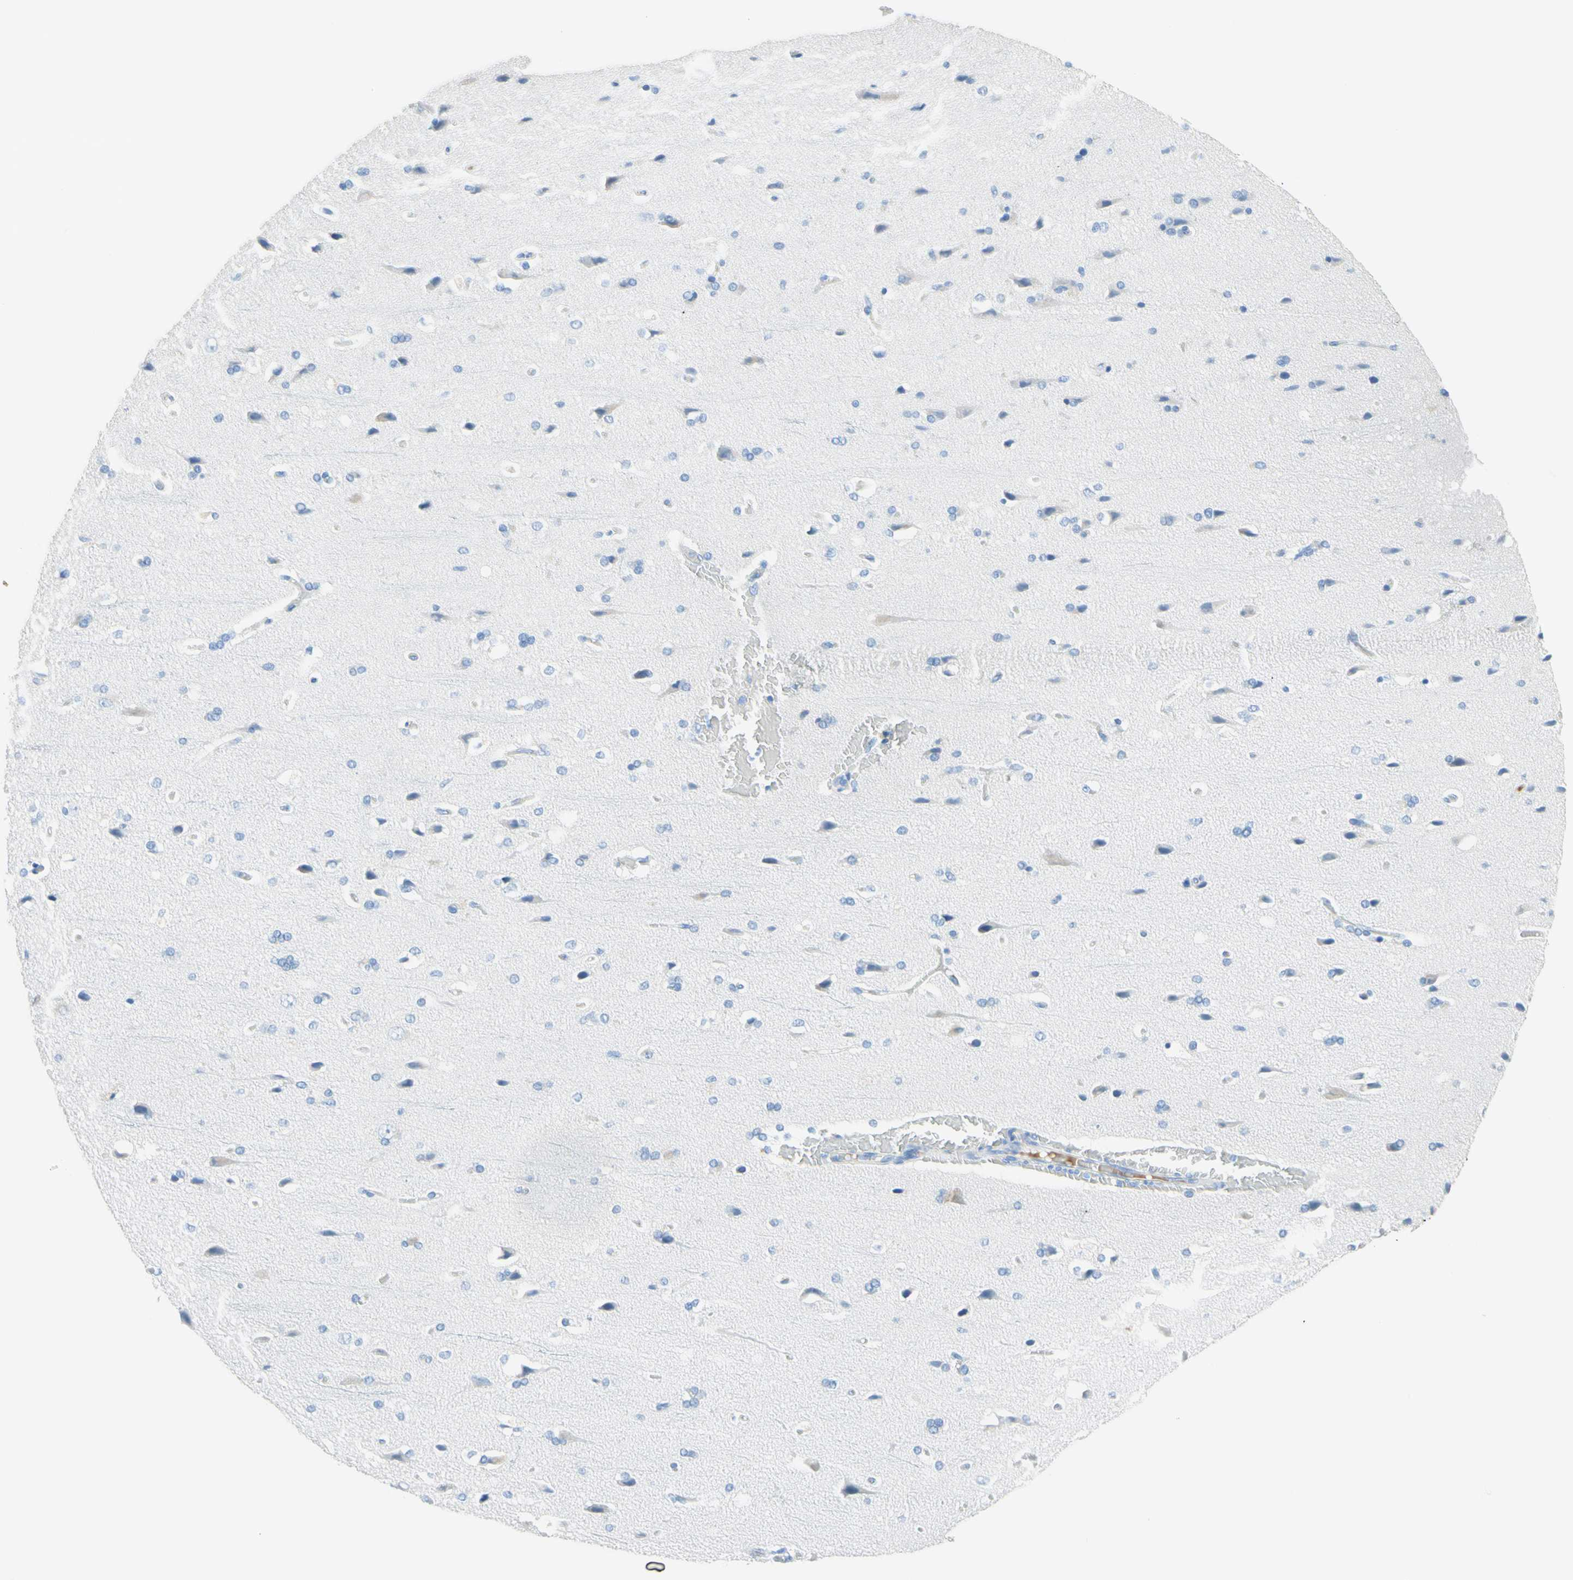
{"staining": {"intensity": "negative", "quantity": "none", "location": "none"}, "tissue": "cerebral cortex", "cell_type": "Endothelial cells", "image_type": "normal", "snomed": [{"axis": "morphology", "description": "Normal tissue, NOS"}, {"axis": "topography", "description": "Cerebral cortex"}], "caption": "Protein analysis of benign cerebral cortex displays no significant expression in endothelial cells. (IHC, brightfield microscopy, high magnification).", "gene": "IL6ST", "patient": {"sex": "male", "age": 62}}